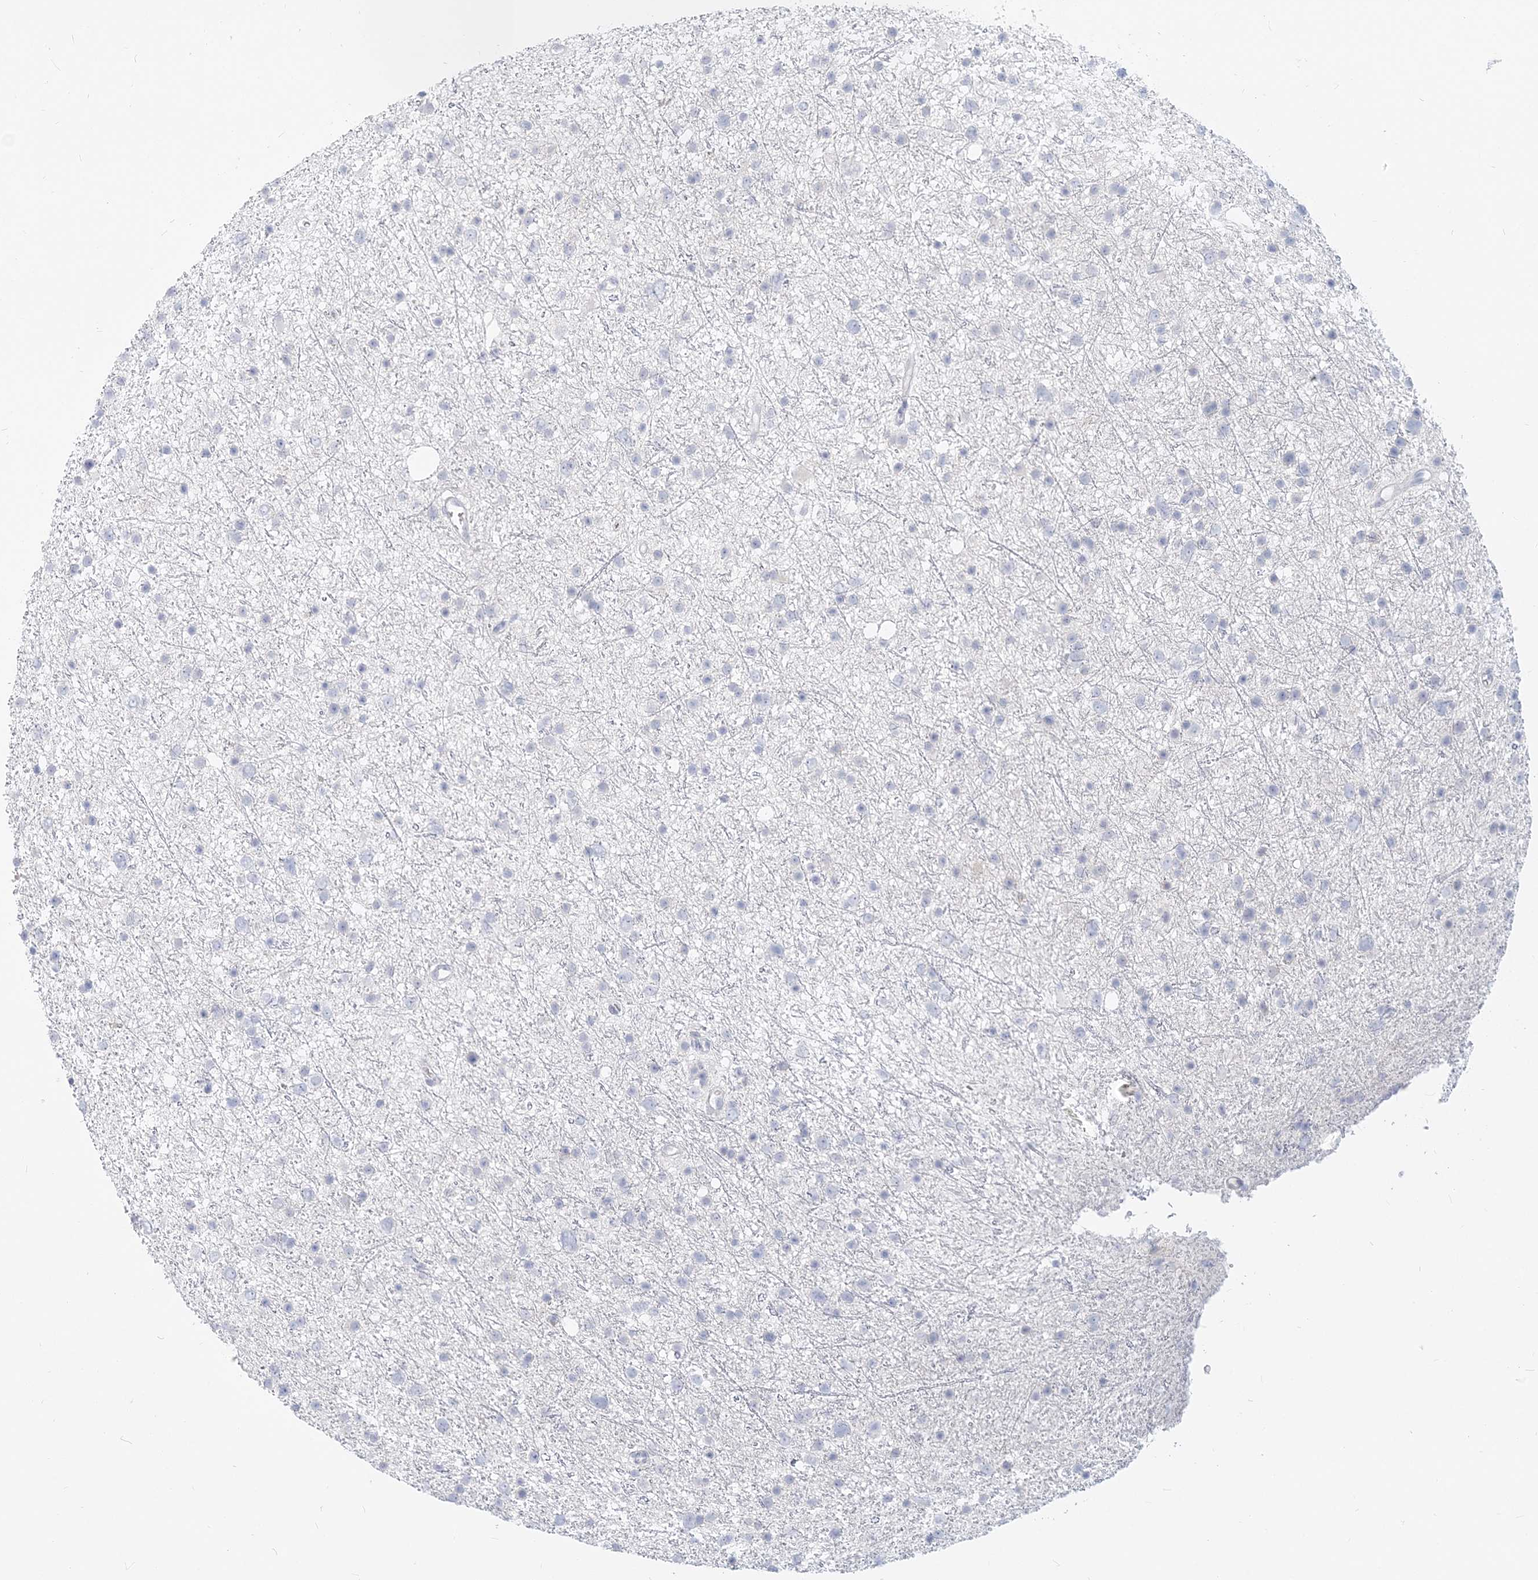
{"staining": {"intensity": "negative", "quantity": "none", "location": "none"}, "tissue": "glioma", "cell_type": "Tumor cells", "image_type": "cancer", "snomed": [{"axis": "morphology", "description": "Glioma, malignant, Low grade"}, {"axis": "topography", "description": "Cerebral cortex"}], "caption": "High power microscopy histopathology image of an immunohistochemistry (IHC) micrograph of glioma, revealing no significant positivity in tumor cells.", "gene": "GMPPA", "patient": {"sex": "female", "age": 39}}